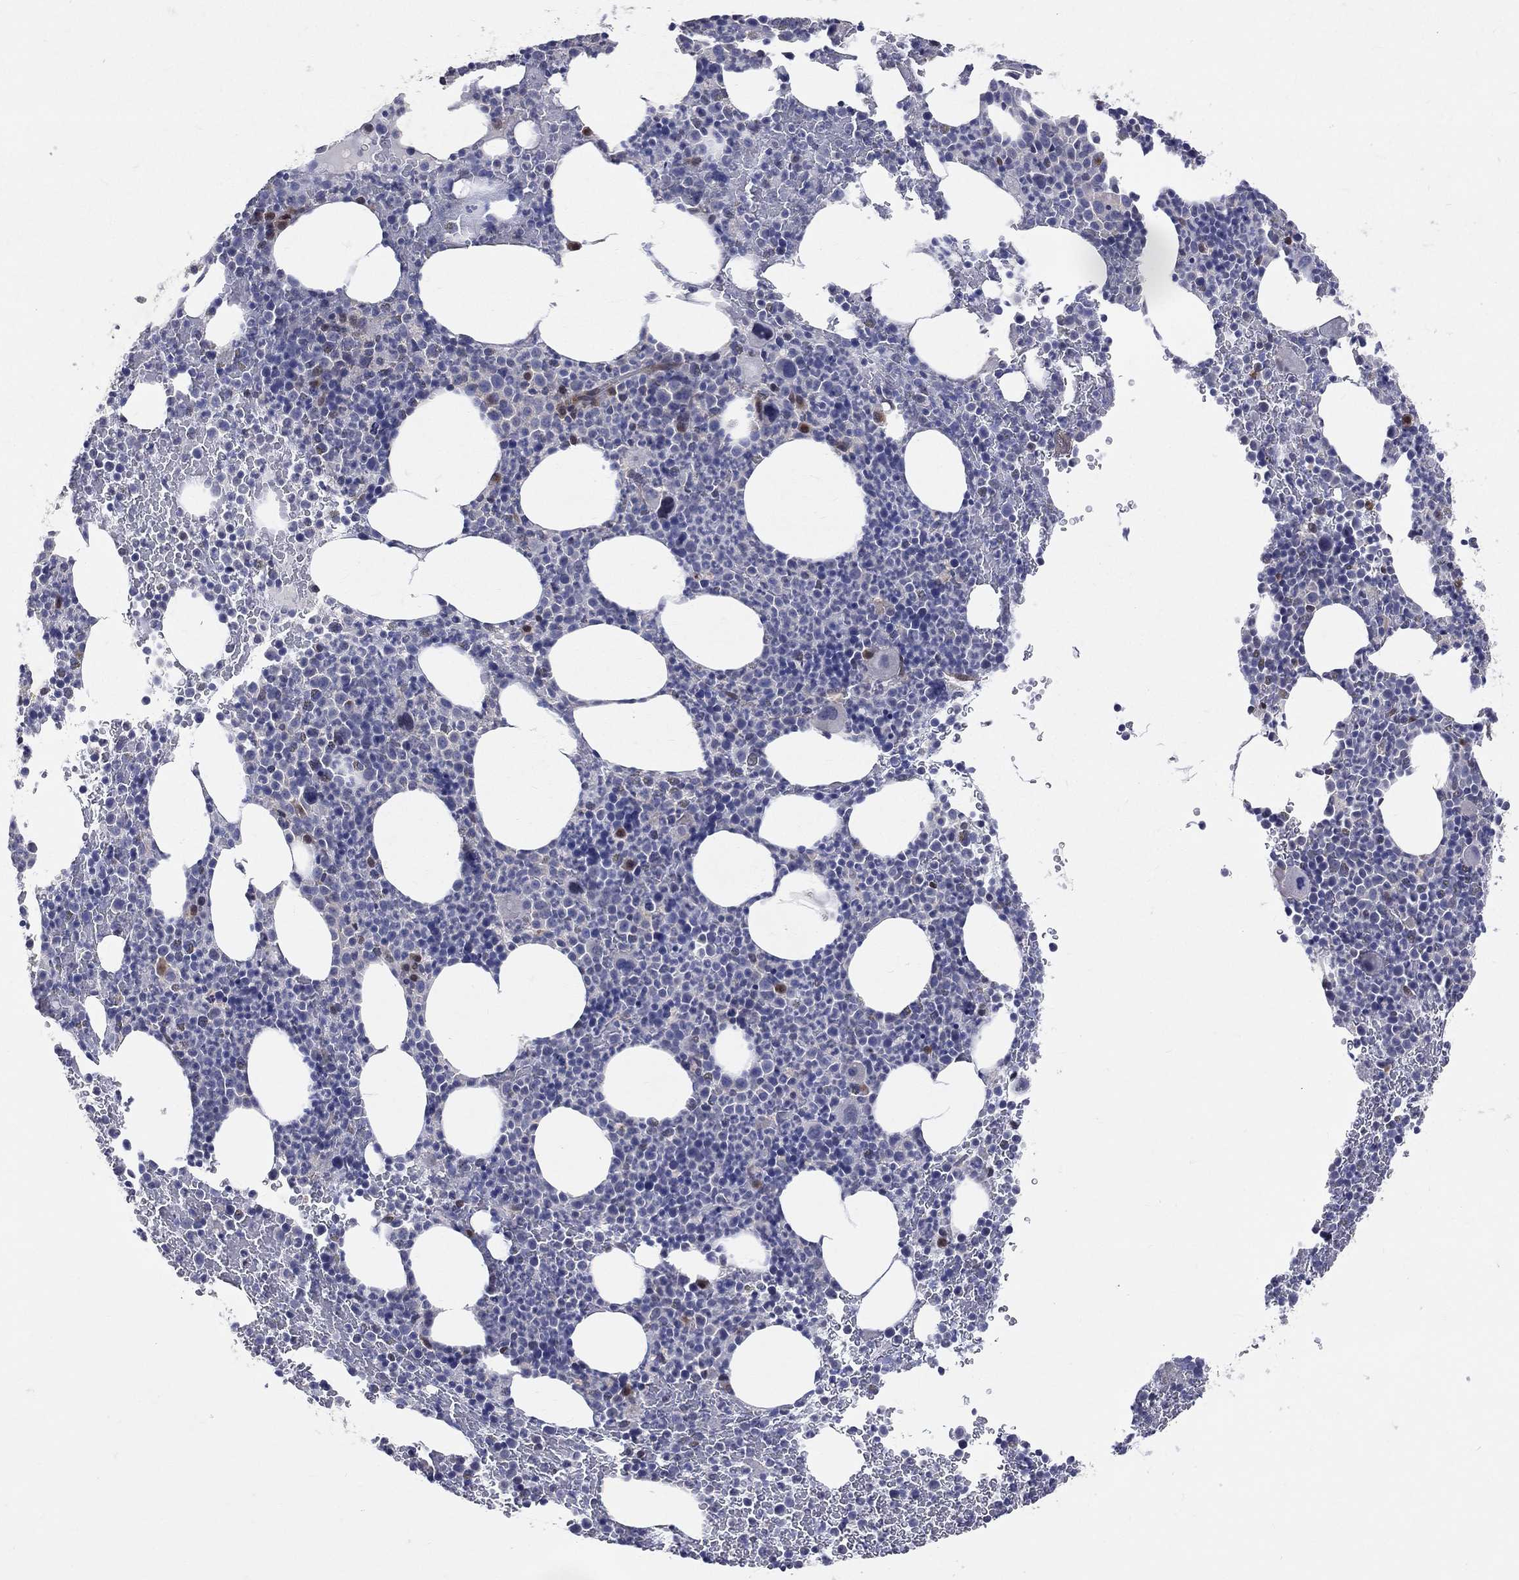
{"staining": {"intensity": "moderate", "quantity": "<25%", "location": "cytoplasmic/membranous,nuclear"}, "tissue": "bone marrow", "cell_type": "Hematopoietic cells", "image_type": "normal", "snomed": [{"axis": "morphology", "description": "Normal tissue, NOS"}, {"axis": "topography", "description": "Bone marrow"}], "caption": "DAB immunohistochemical staining of benign bone marrow demonstrates moderate cytoplasmic/membranous,nuclear protein staining in approximately <25% of hematopoietic cells.", "gene": "GMPR2", "patient": {"sex": "male", "age": 83}}